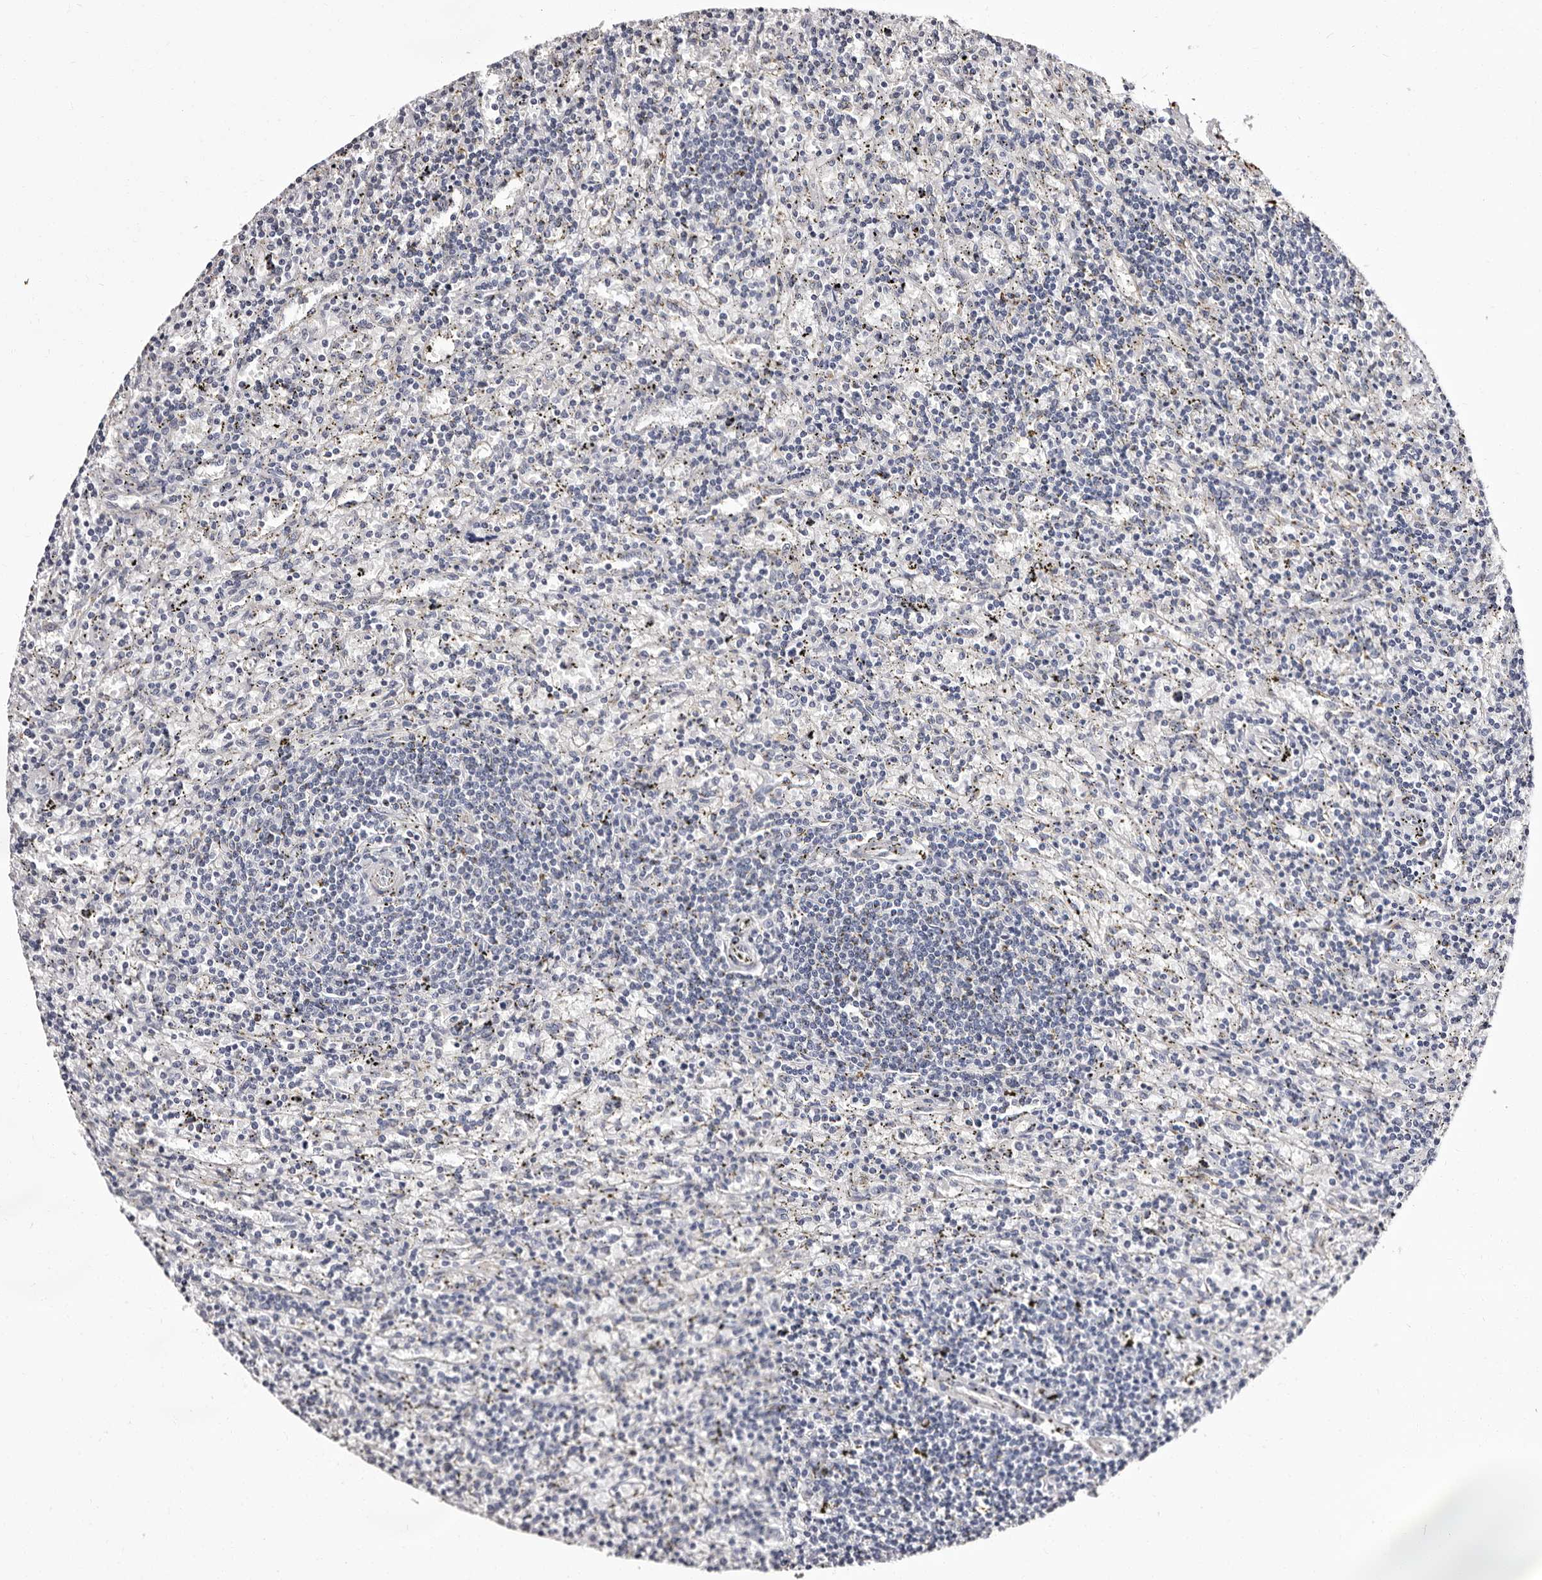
{"staining": {"intensity": "negative", "quantity": "none", "location": "none"}, "tissue": "lymphoma", "cell_type": "Tumor cells", "image_type": "cancer", "snomed": [{"axis": "morphology", "description": "Malignant lymphoma, non-Hodgkin's type, Low grade"}, {"axis": "topography", "description": "Spleen"}], "caption": "This is an immunohistochemistry (IHC) micrograph of lymphoma. There is no staining in tumor cells.", "gene": "AUNIP", "patient": {"sex": "male", "age": 76}}